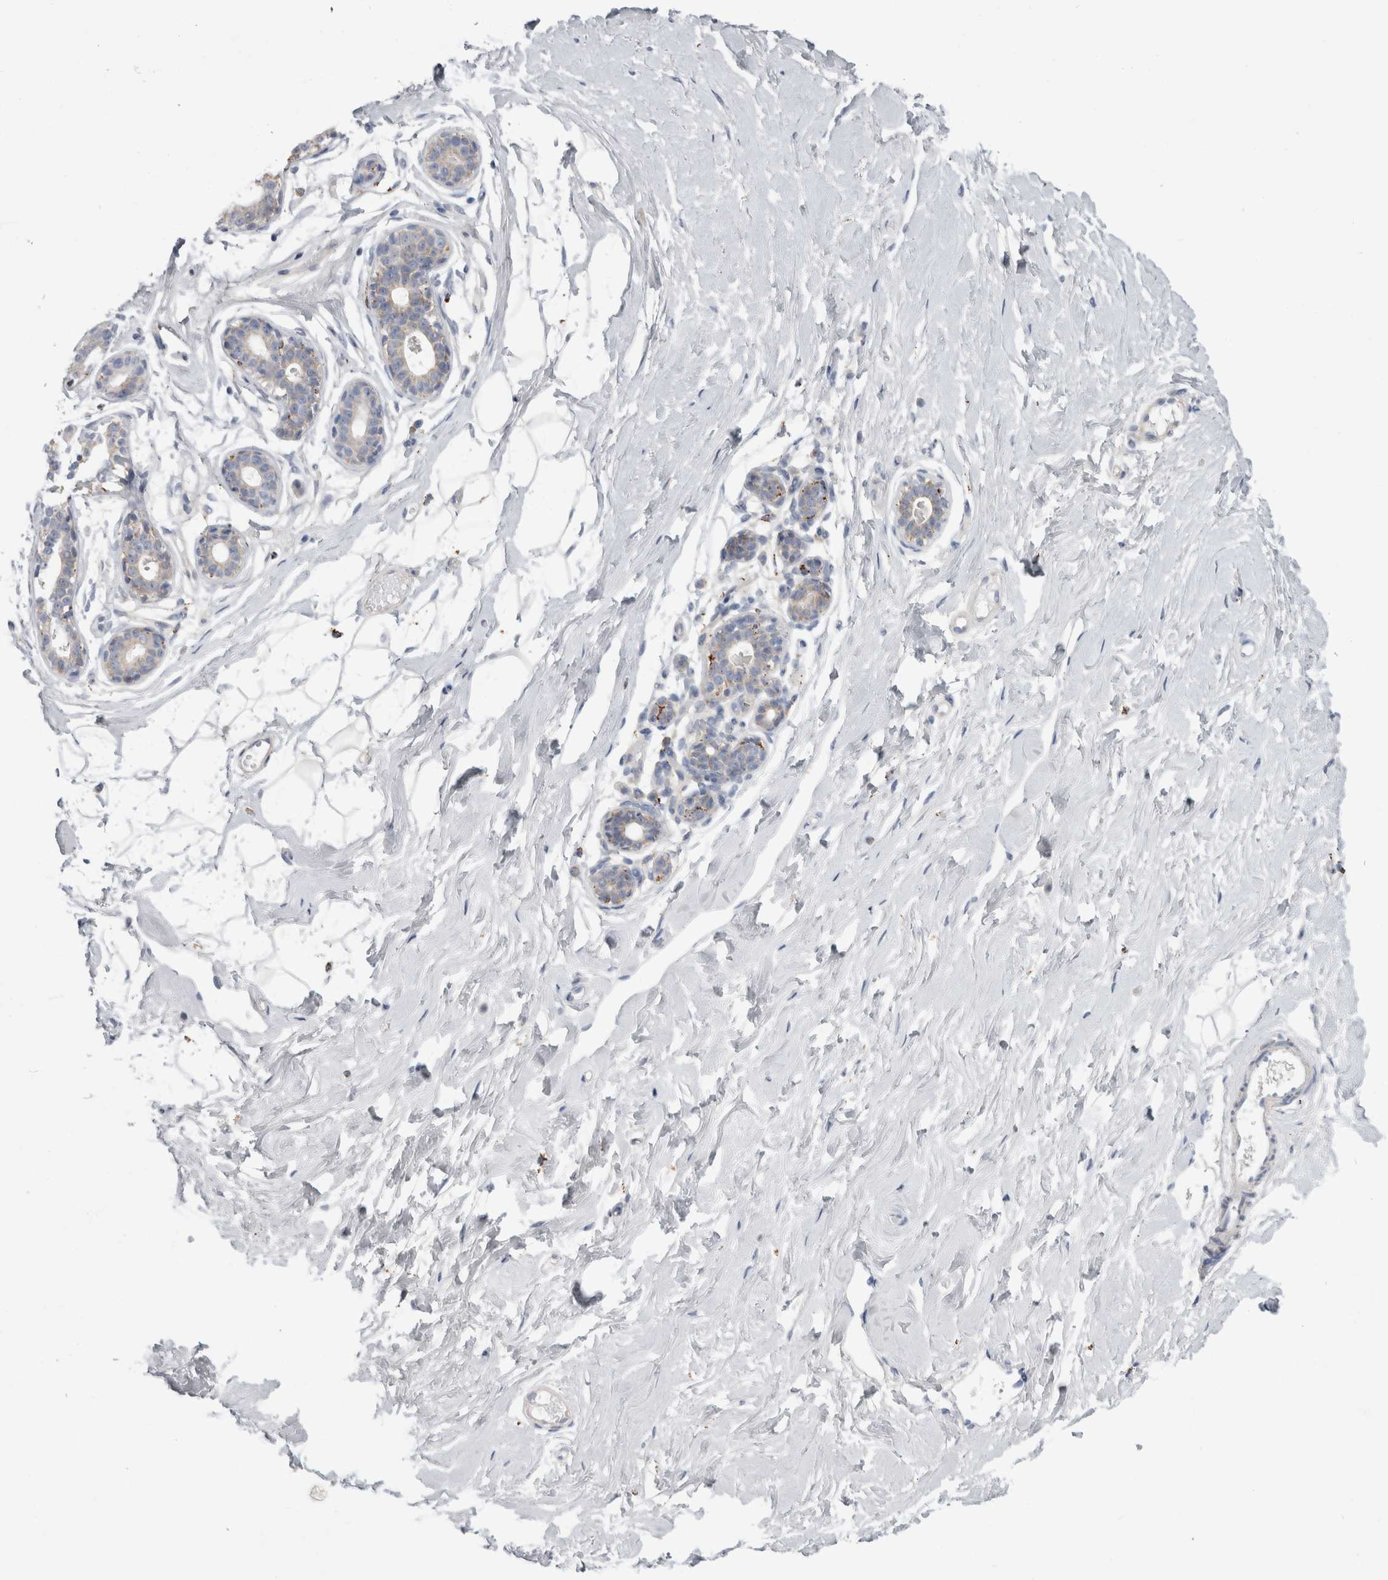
{"staining": {"intensity": "negative", "quantity": "none", "location": "none"}, "tissue": "breast", "cell_type": "Adipocytes", "image_type": "normal", "snomed": [{"axis": "morphology", "description": "Normal tissue, NOS"}, {"axis": "topography", "description": "Breast"}], "caption": "Image shows no significant protein positivity in adipocytes of normal breast. Nuclei are stained in blue.", "gene": "GATM", "patient": {"sex": "female", "age": 23}}